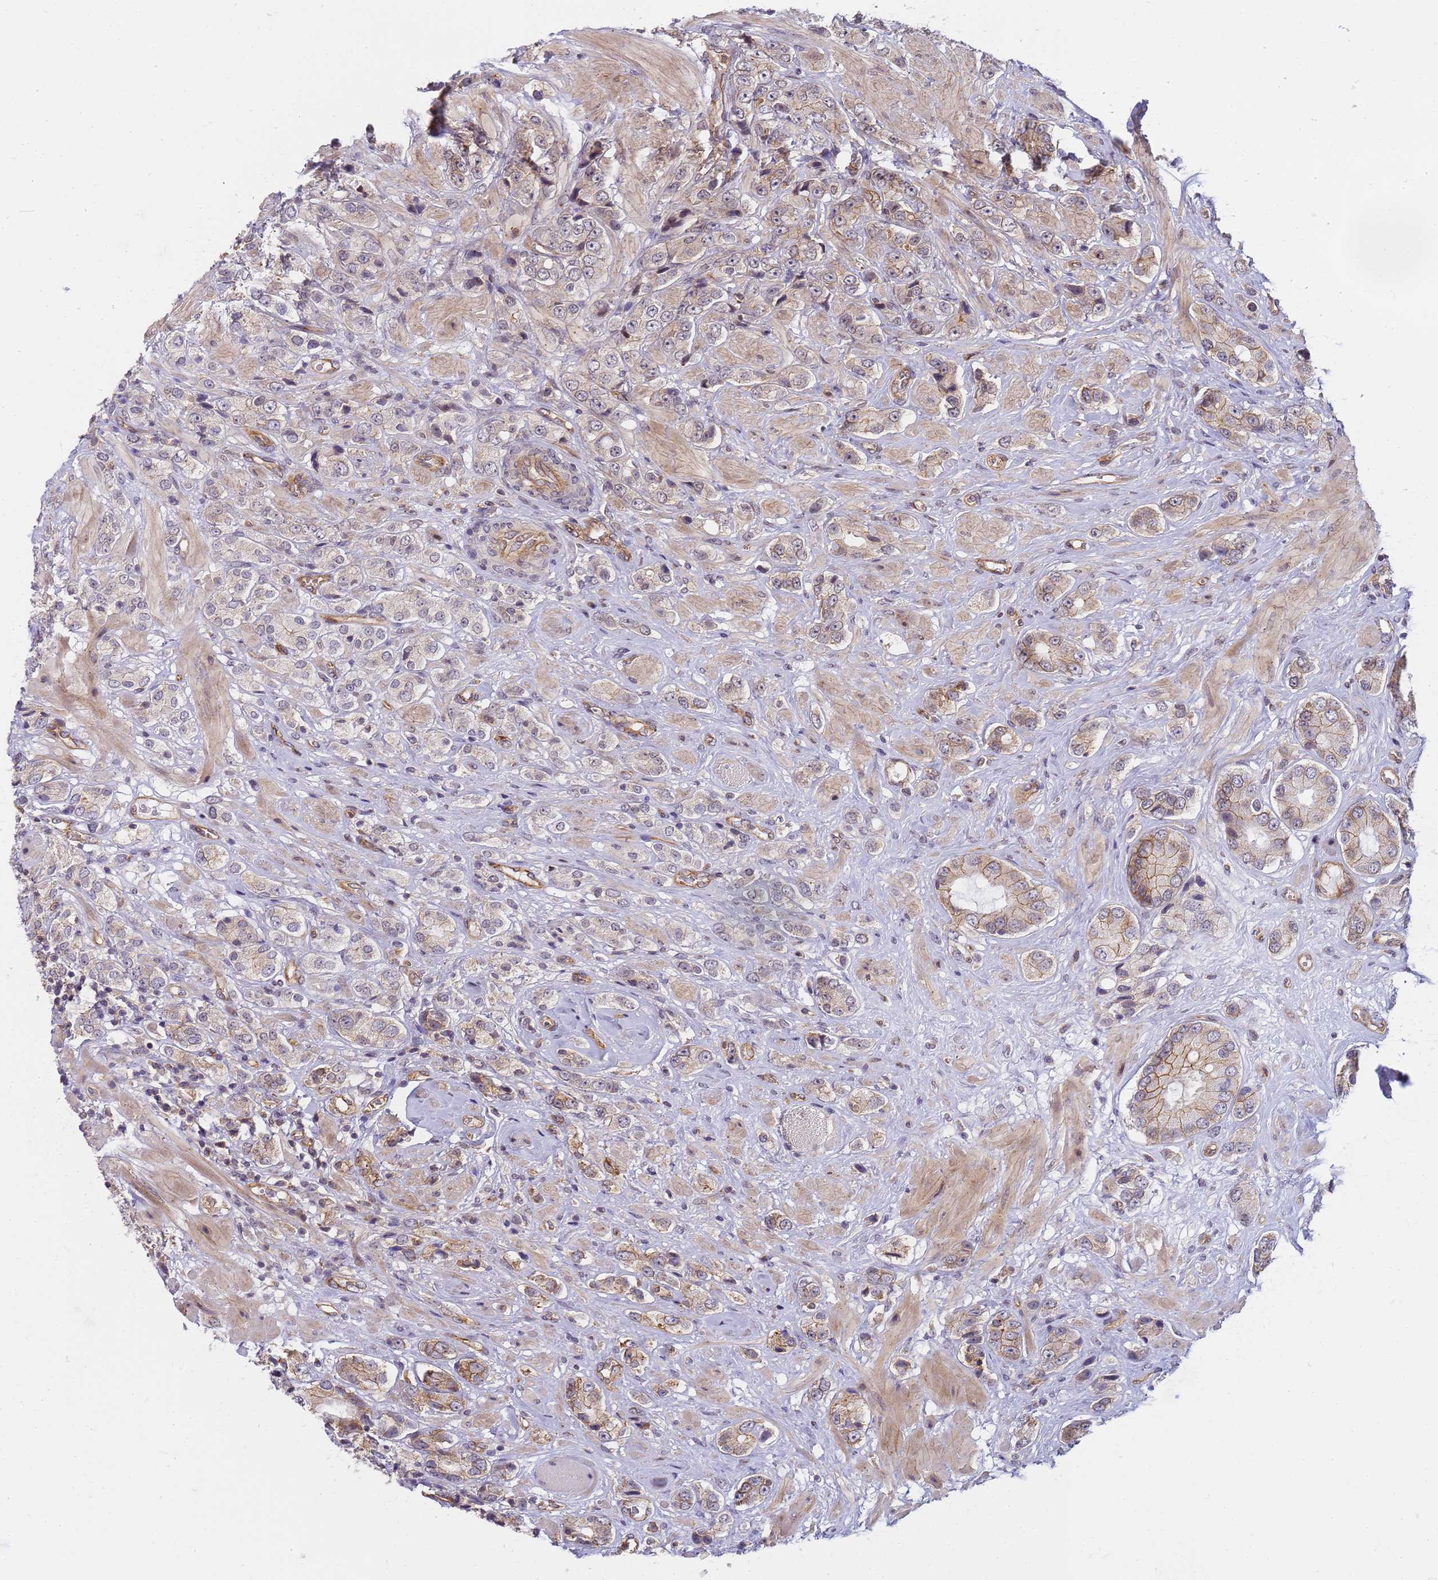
{"staining": {"intensity": "moderate", "quantity": "<25%", "location": "cytoplasmic/membranous"}, "tissue": "prostate cancer", "cell_type": "Tumor cells", "image_type": "cancer", "snomed": [{"axis": "morphology", "description": "Adenocarcinoma, High grade"}, {"axis": "topography", "description": "Prostate and seminal vesicle, NOS"}], "caption": "Immunohistochemistry (IHC) micrograph of high-grade adenocarcinoma (prostate) stained for a protein (brown), which displays low levels of moderate cytoplasmic/membranous expression in approximately <25% of tumor cells.", "gene": "EMC2", "patient": {"sex": "male", "age": 64}}